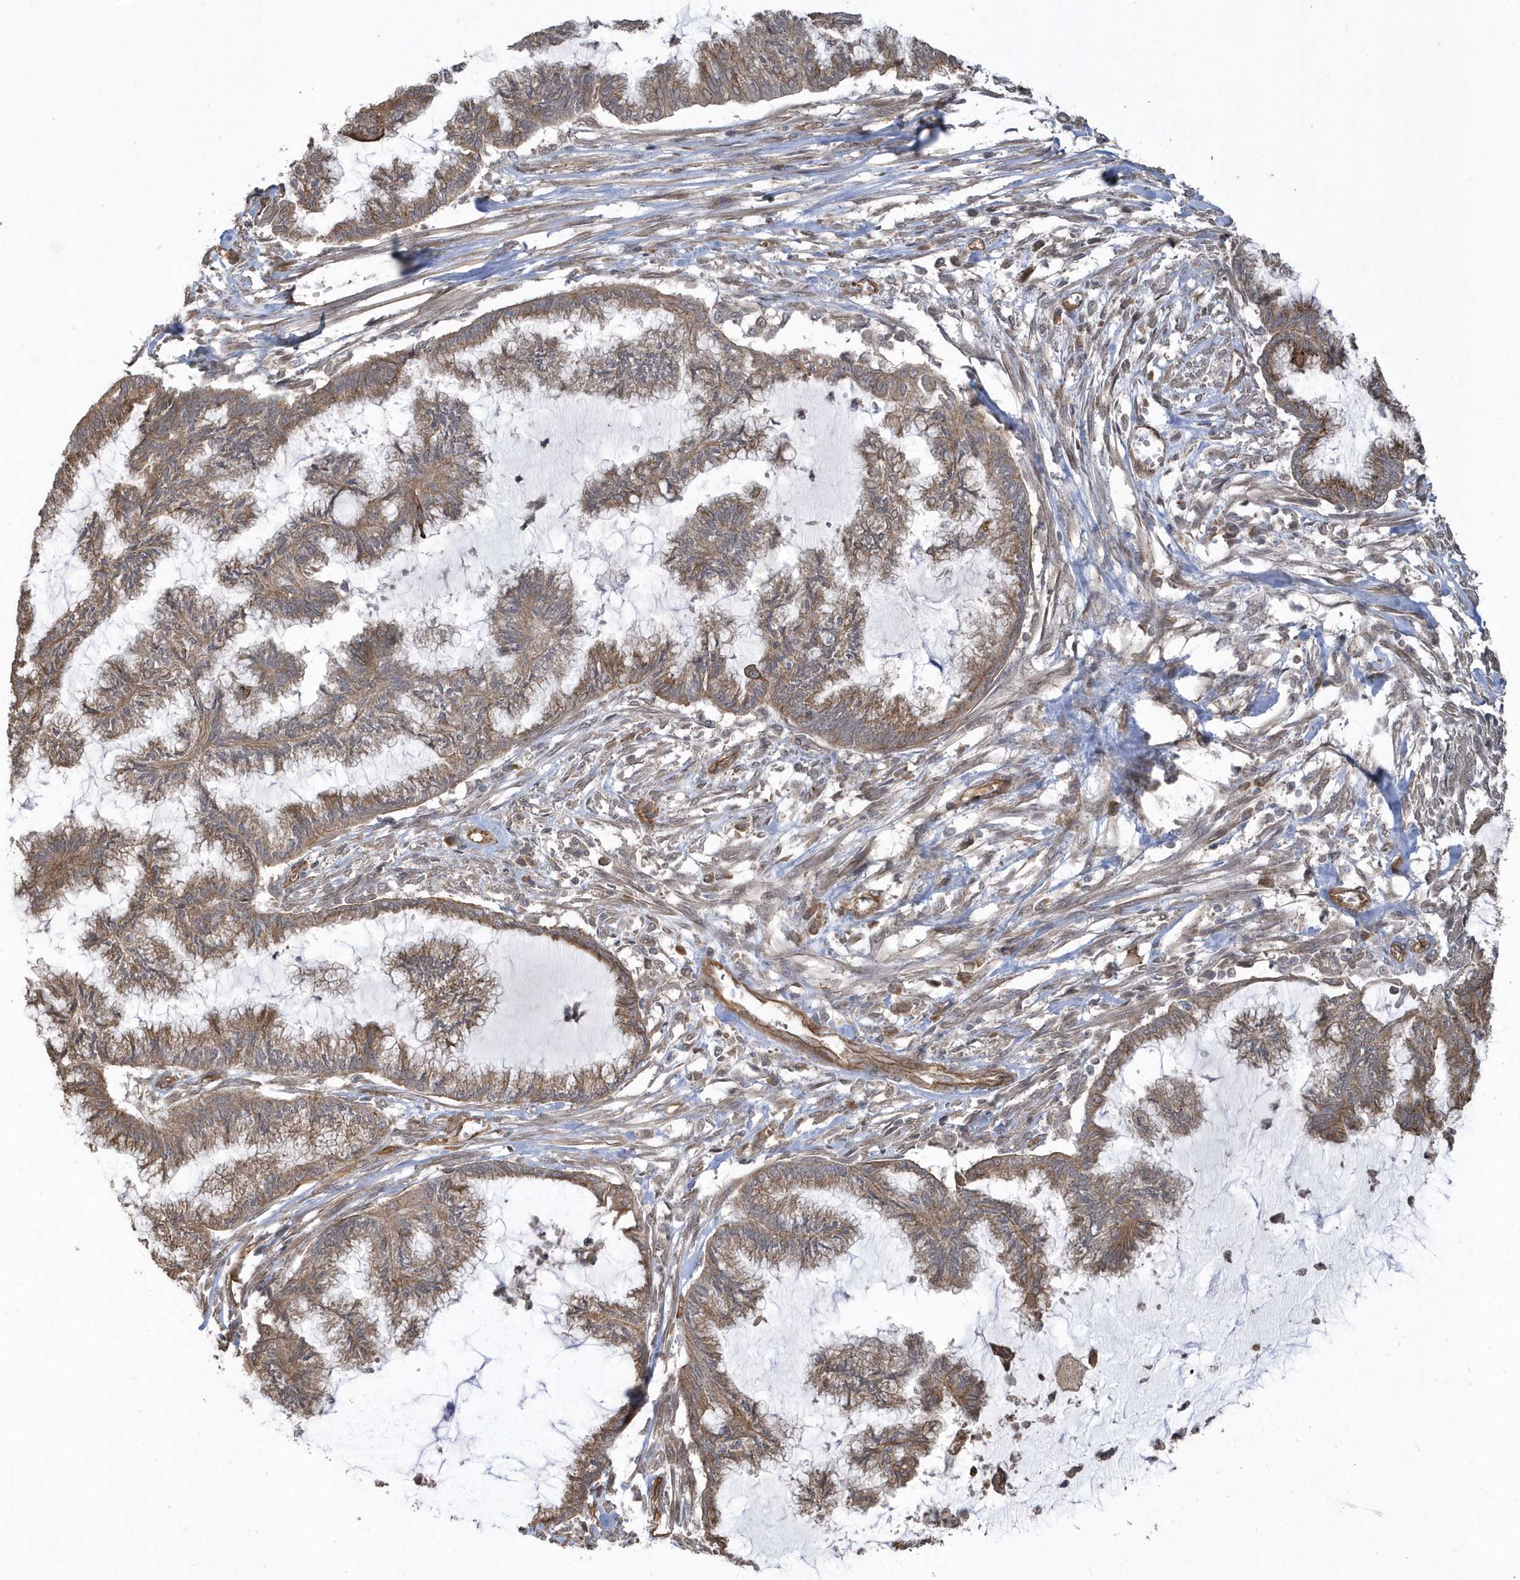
{"staining": {"intensity": "moderate", "quantity": ">75%", "location": "cytoplasmic/membranous"}, "tissue": "endometrial cancer", "cell_type": "Tumor cells", "image_type": "cancer", "snomed": [{"axis": "morphology", "description": "Adenocarcinoma, NOS"}, {"axis": "topography", "description": "Endometrium"}], "caption": "Moderate cytoplasmic/membranous expression is identified in approximately >75% of tumor cells in endometrial cancer.", "gene": "HERPUD1", "patient": {"sex": "female", "age": 86}}